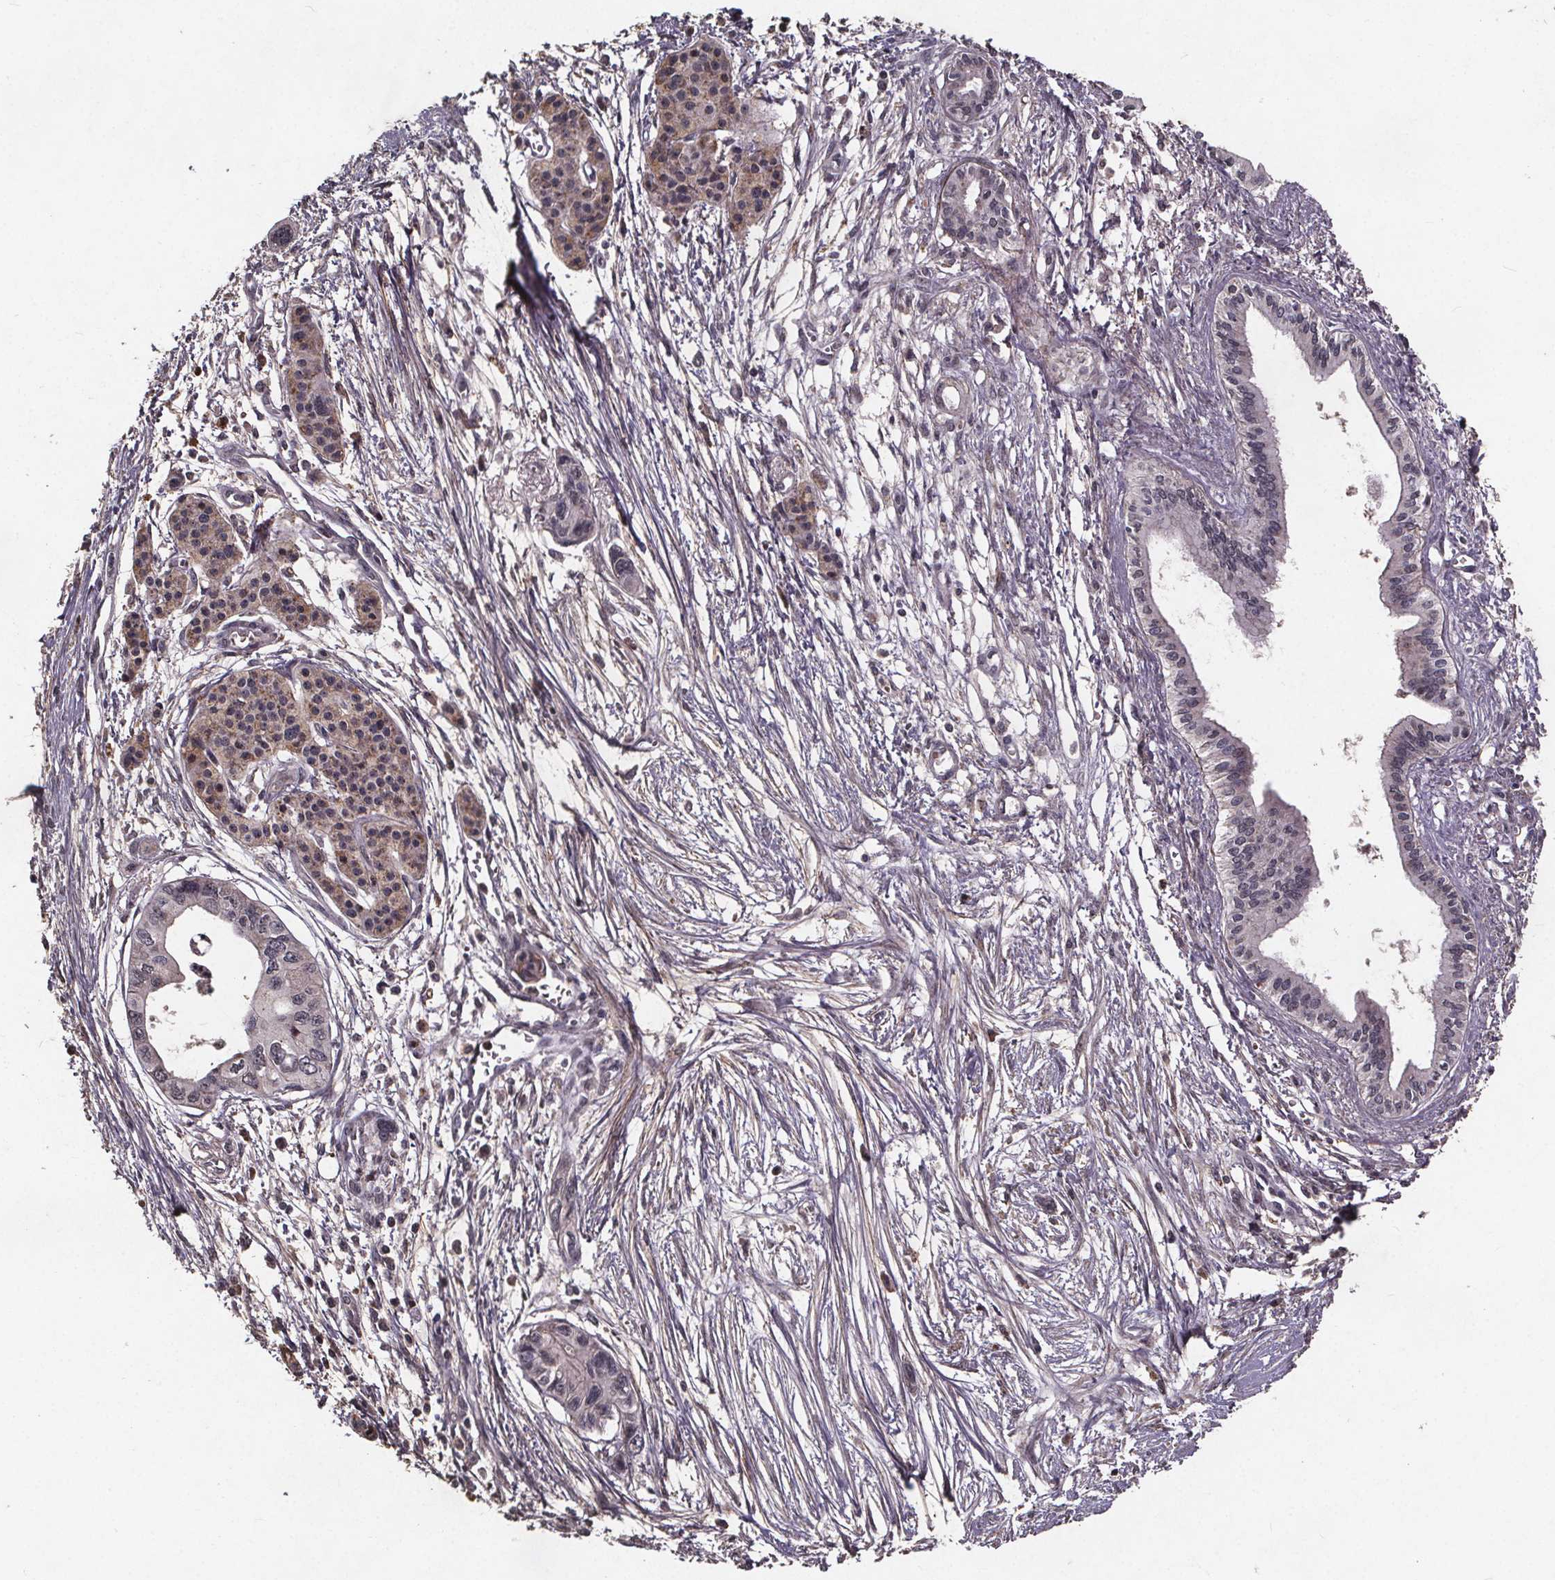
{"staining": {"intensity": "negative", "quantity": "none", "location": "none"}, "tissue": "pancreatic cancer", "cell_type": "Tumor cells", "image_type": "cancer", "snomed": [{"axis": "morphology", "description": "Adenocarcinoma, NOS"}, {"axis": "topography", "description": "Pancreas"}], "caption": "Adenocarcinoma (pancreatic) was stained to show a protein in brown. There is no significant positivity in tumor cells. (DAB immunohistochemistry (IHC) with hematoxylin counter stain).", "gene": "GPX3", "patient": {"sex": "female", "age": 76}}